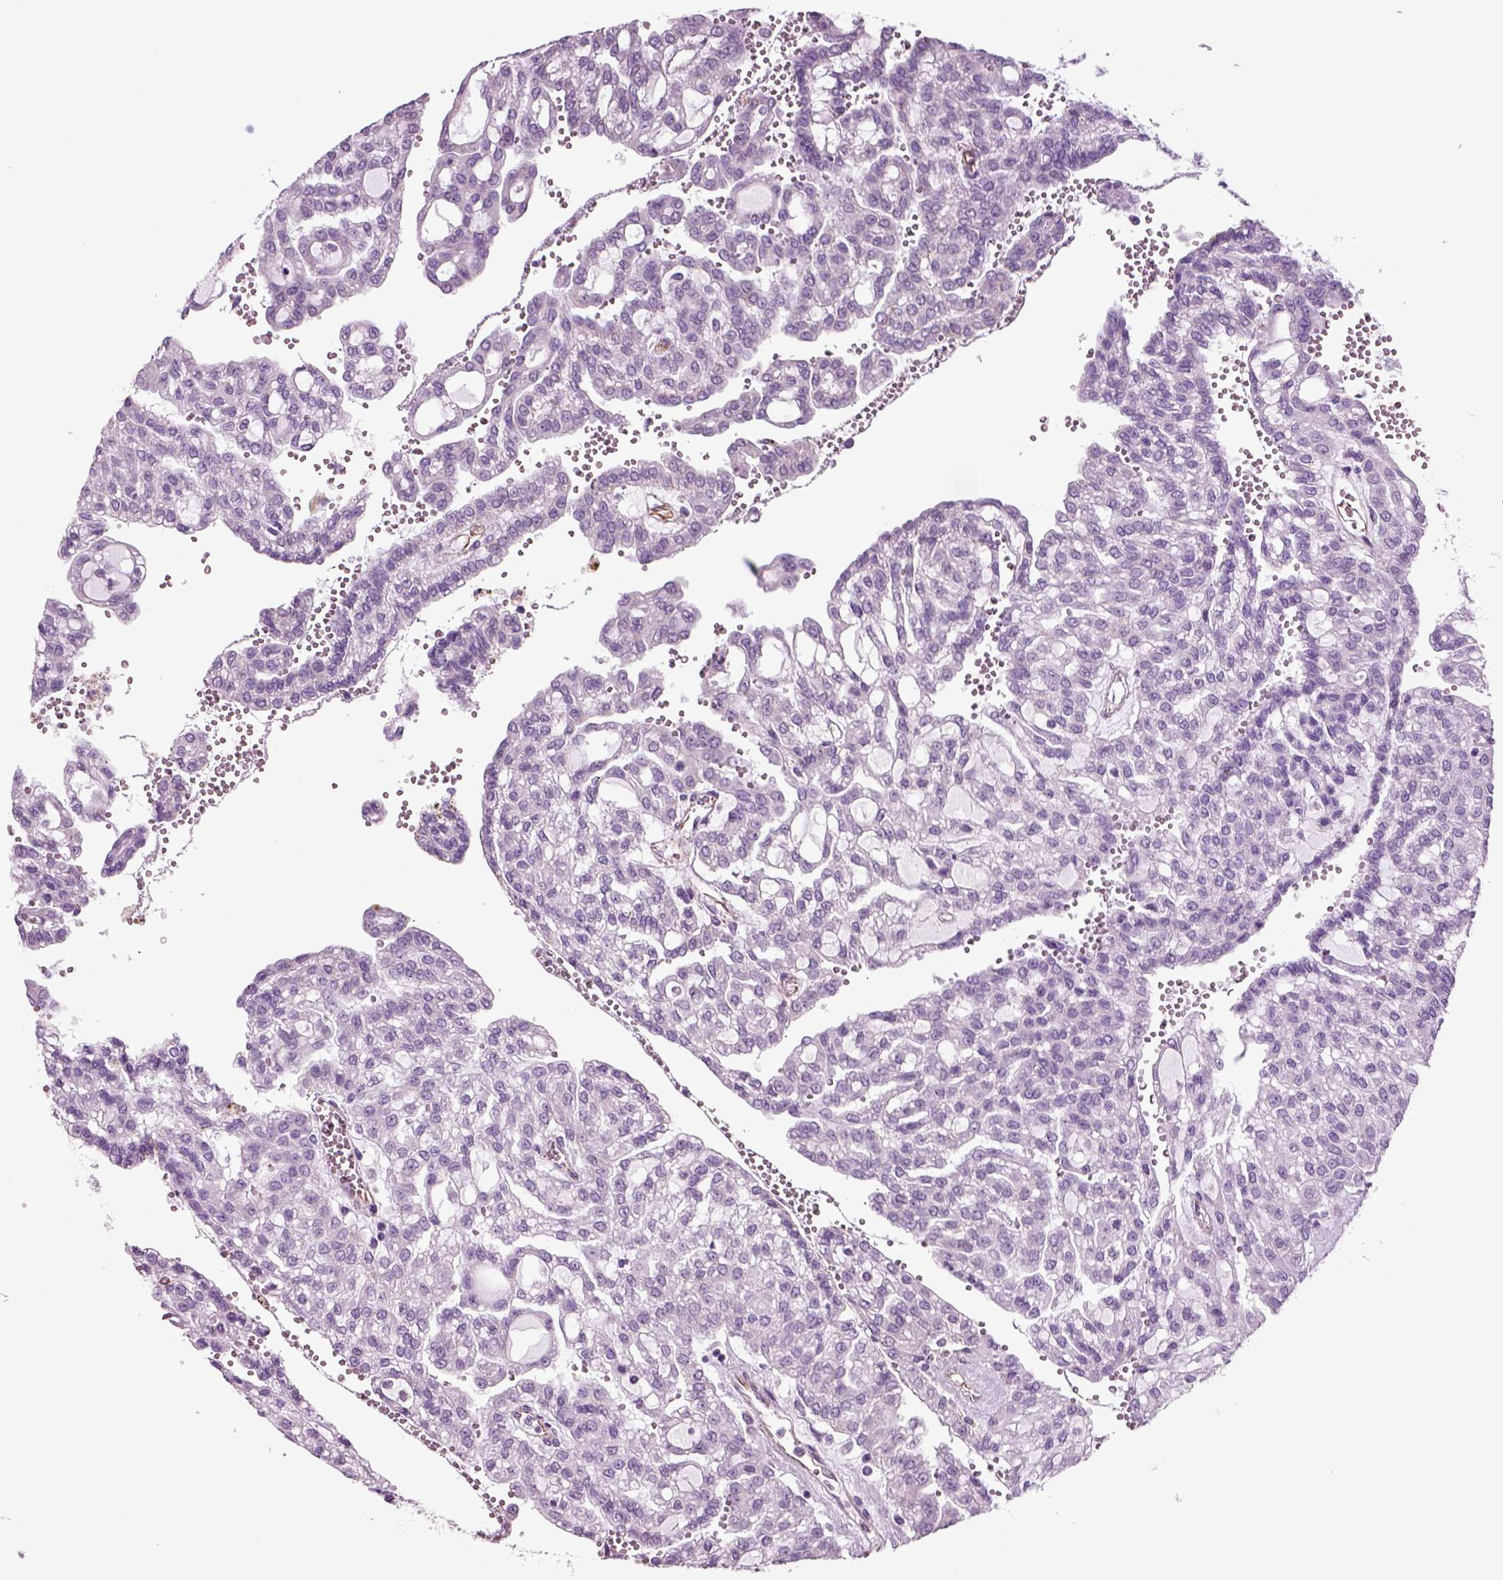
{"staining": {"intensity": "negative", "quantity": "none", "location": "none"}, "tissue": "renal cancer", "cell_type": "Tumor cells", "image_type": "cancer", "snomed": [{"axis": "morphology", "description": "Adenocarcinoma, NOS"}, {"axis": "topography", "description": "Kidney"}], "caption": "IHC photomicrograph of human renal cancer (adenocarcinoma) stained for a protein (brown), which shows no positivity in tumor cells.", "gene": "ACER3", "patient": {"sex": "male", "age": 63}}